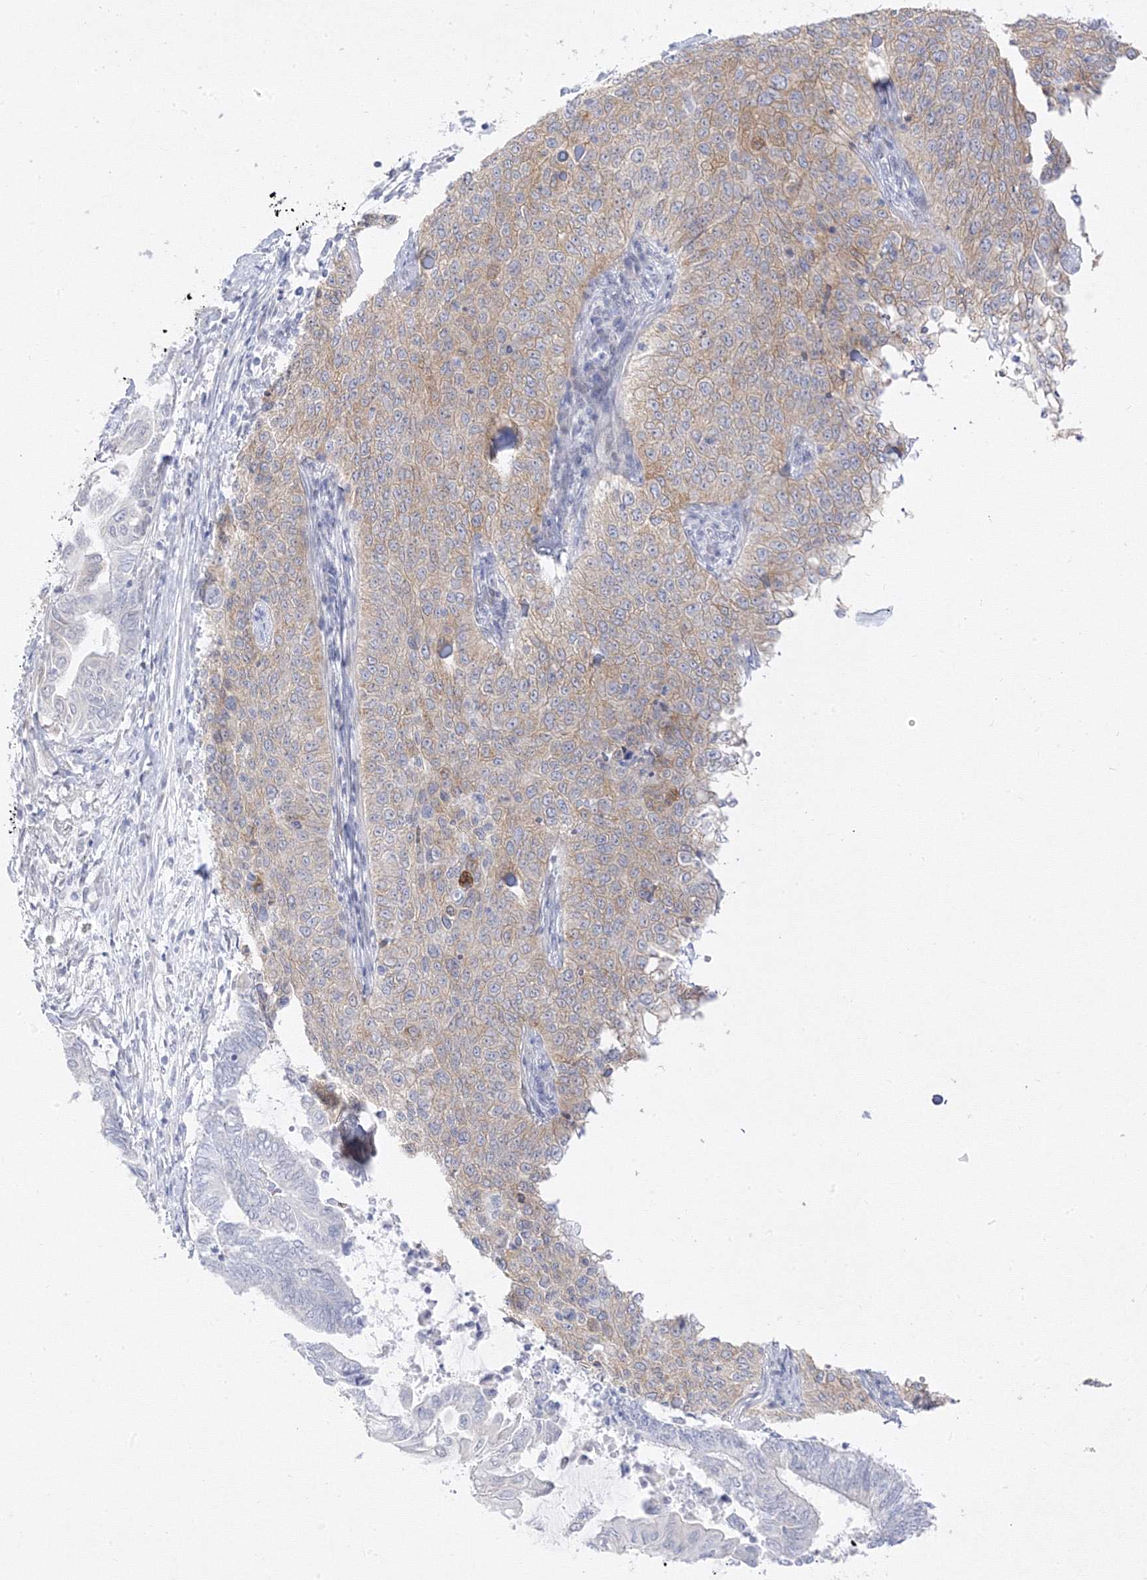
{"staining": {"intensity": "moderate", "quantity": ">75%", "location": "cytoplasmic/membranous"}, "tissue": "cervical cancer", "cell_type": "Tumor cells", "image_type": "cancer", "snomed": [{"axis": "morphology", "description": "Squamous cell carcinoma, NOS"}, {"axis": "topography", "description": "Cervix"}], "caption": "High-magnification brightfield microscopy of cervical squamous cell carcinoma stained with DAB (3,3'-diaminobenzidine) (brown) and counterstained with hematoxylin (blue). tumor cells exhibit moderate cytoplasmic/membranous positivity is seen in about>75% of cells.", "gene": "C2CD2", "patient": {"sex": "female", "age": 35}}